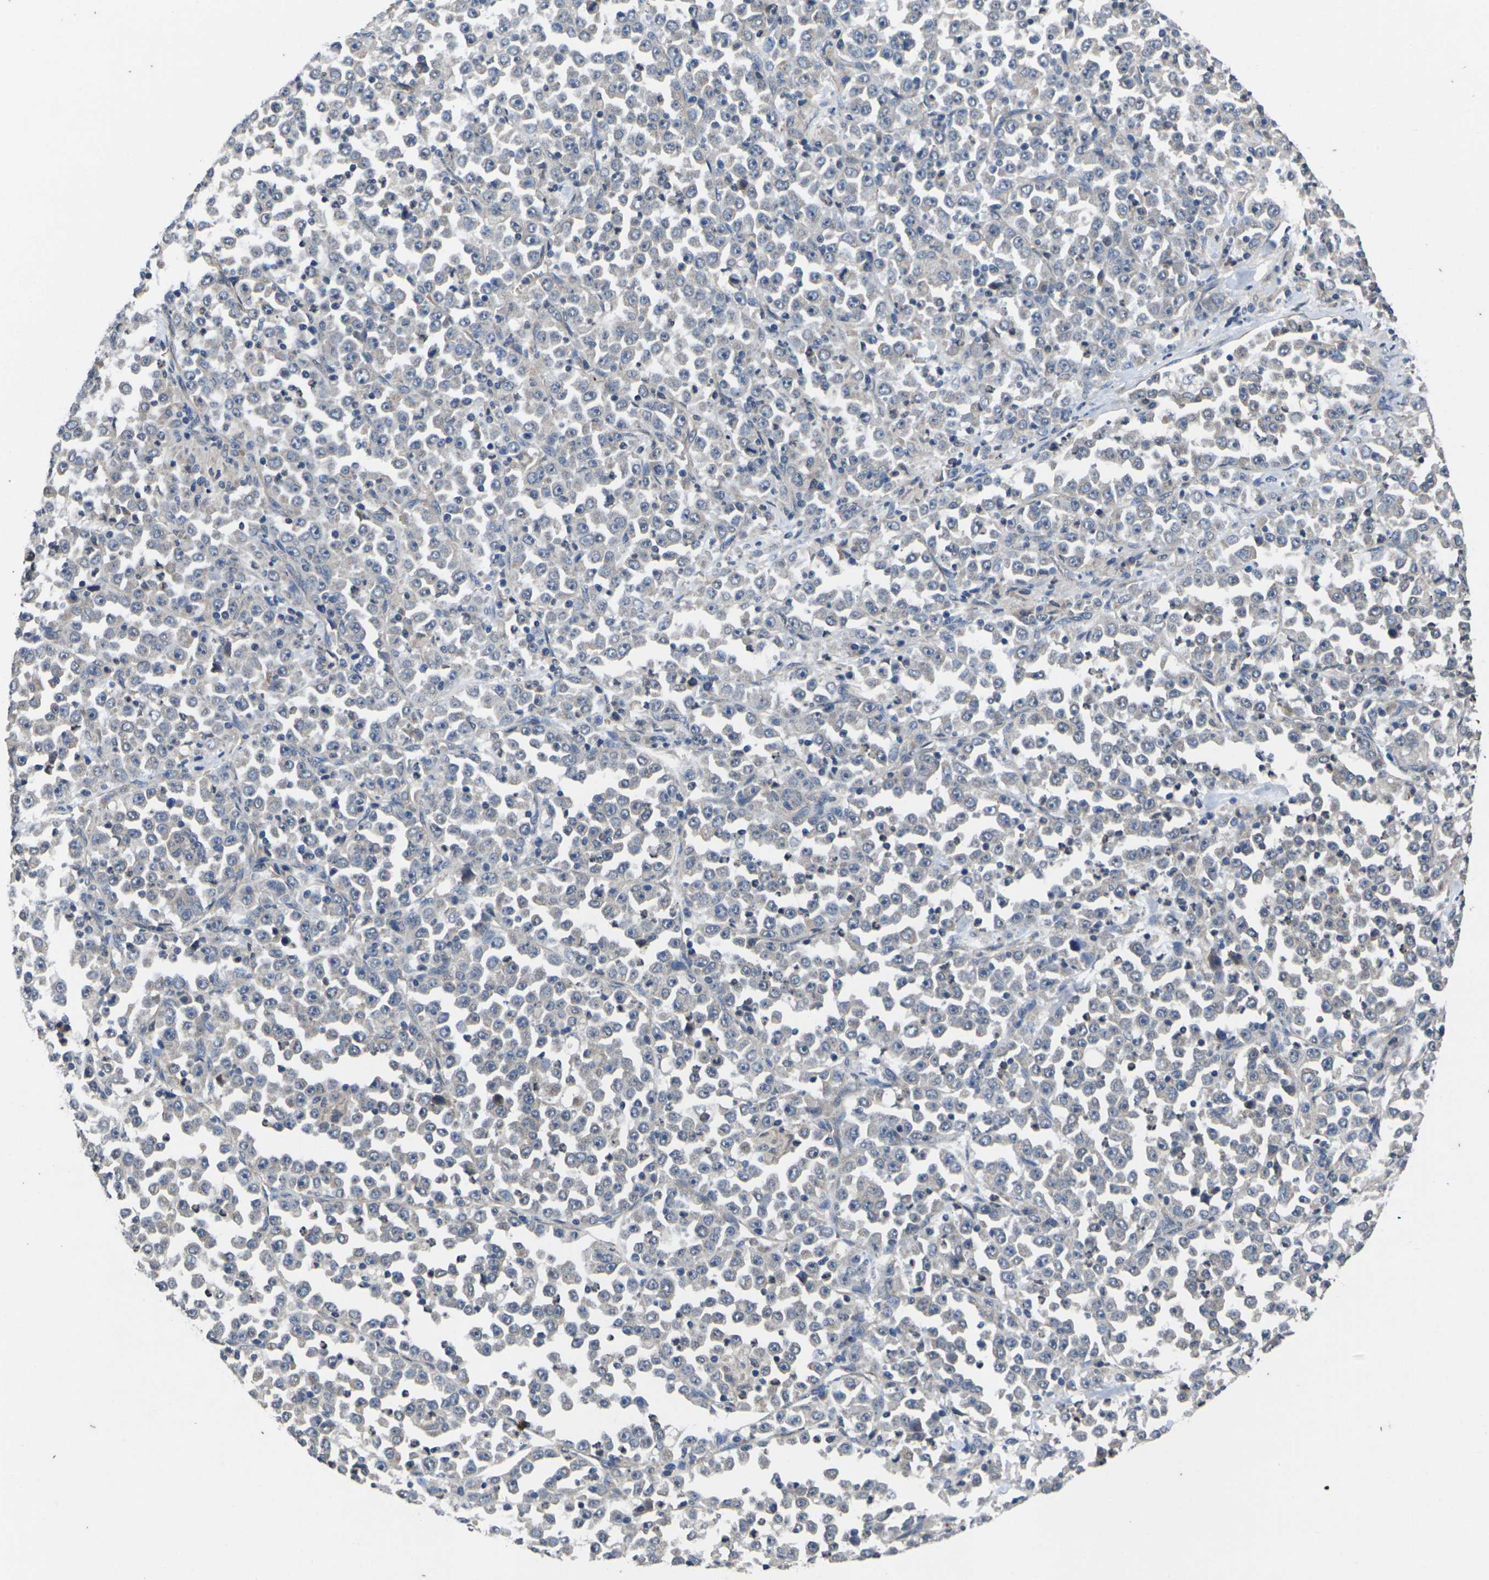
{"staining": {"intensity": "weak", "quantity": ">75%", "location": "cytoplasmic/membranous"}, "tissue": "stomach cancer", "cell_type": "Tumor cells", "image_type": "cancer", "snomed": [{"axis": "morphology", "description": "Normal tissue, NOS"}, {"axis": "morphology", "description": "Adenocarcinoma, NOS"}, {"axis": "topography", "description": "Stomach, upper"}, {"axis": "topography", "description": "Stomach"}], "caption": "This photomicrograph exhibits immunohistochemistry (IHC) staining of human stomach adenocarcinoma, with low weak cytoplasmic/membranous staining in about >75% of tumor cells.", "gene": "DKK2", "patient": {"sex": "male", "age": 59}}